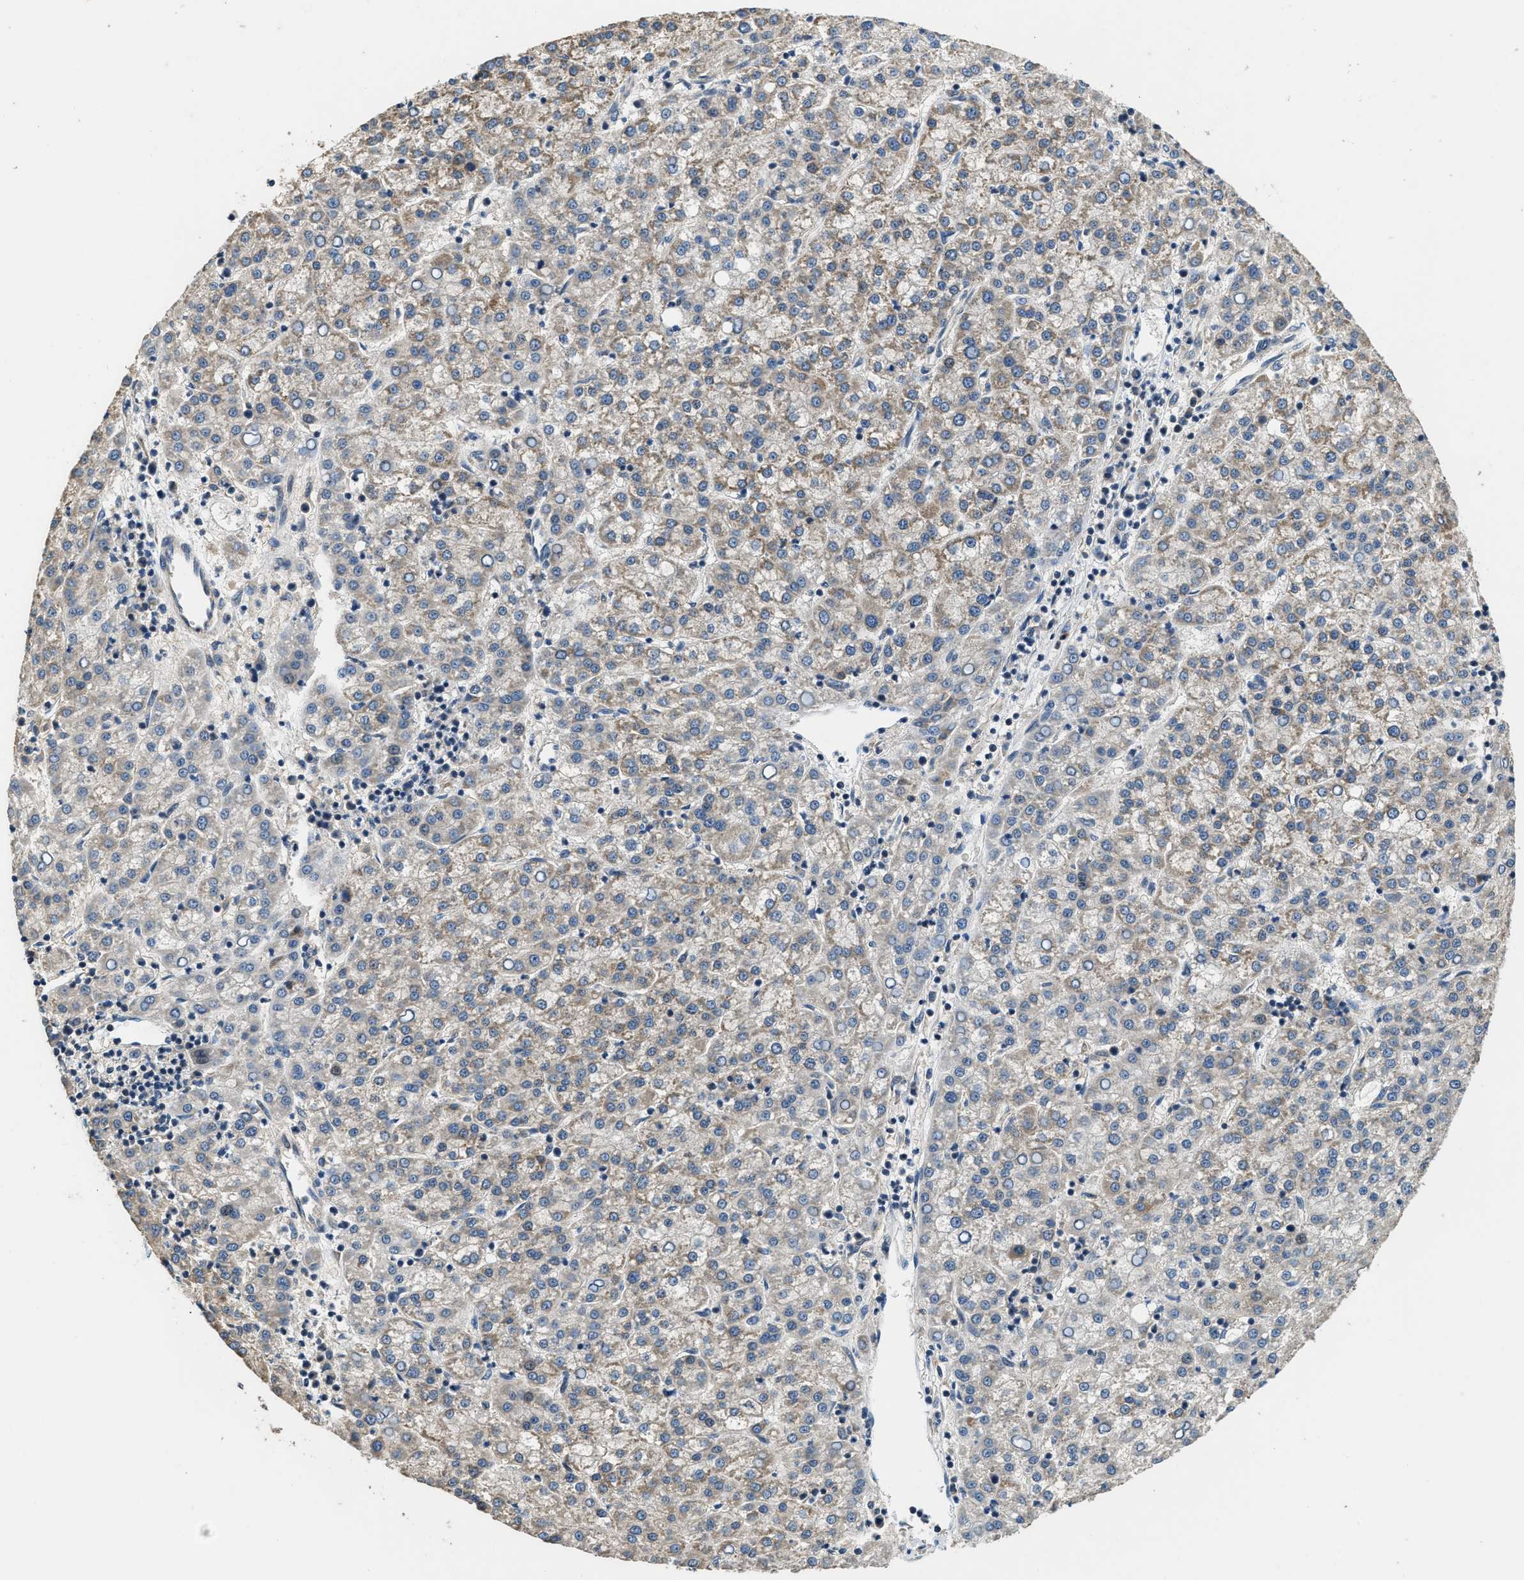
{"staining": {"intensity": "weak", "quantity": ">75%", "location": "cytoplasmic/membranous"}, "tissue": "liver cancer", "cell_type": "Tumor cells", "image_type": "cancer", "snomed": [{"axis": "morphology", "description": "Carcinoma, Hepatocellular, NOS"}, {"axis": "topography", "description": "Liver"}], "caption": "Liver hepatocellular carcinoma was stained to show a protein in brown. There is low levels of weak cytoplasmic/membranous positivity in approximately >75% of tumor cells.", "gene": "SSH2", "patient": {"sex": "female", "age": 58}}